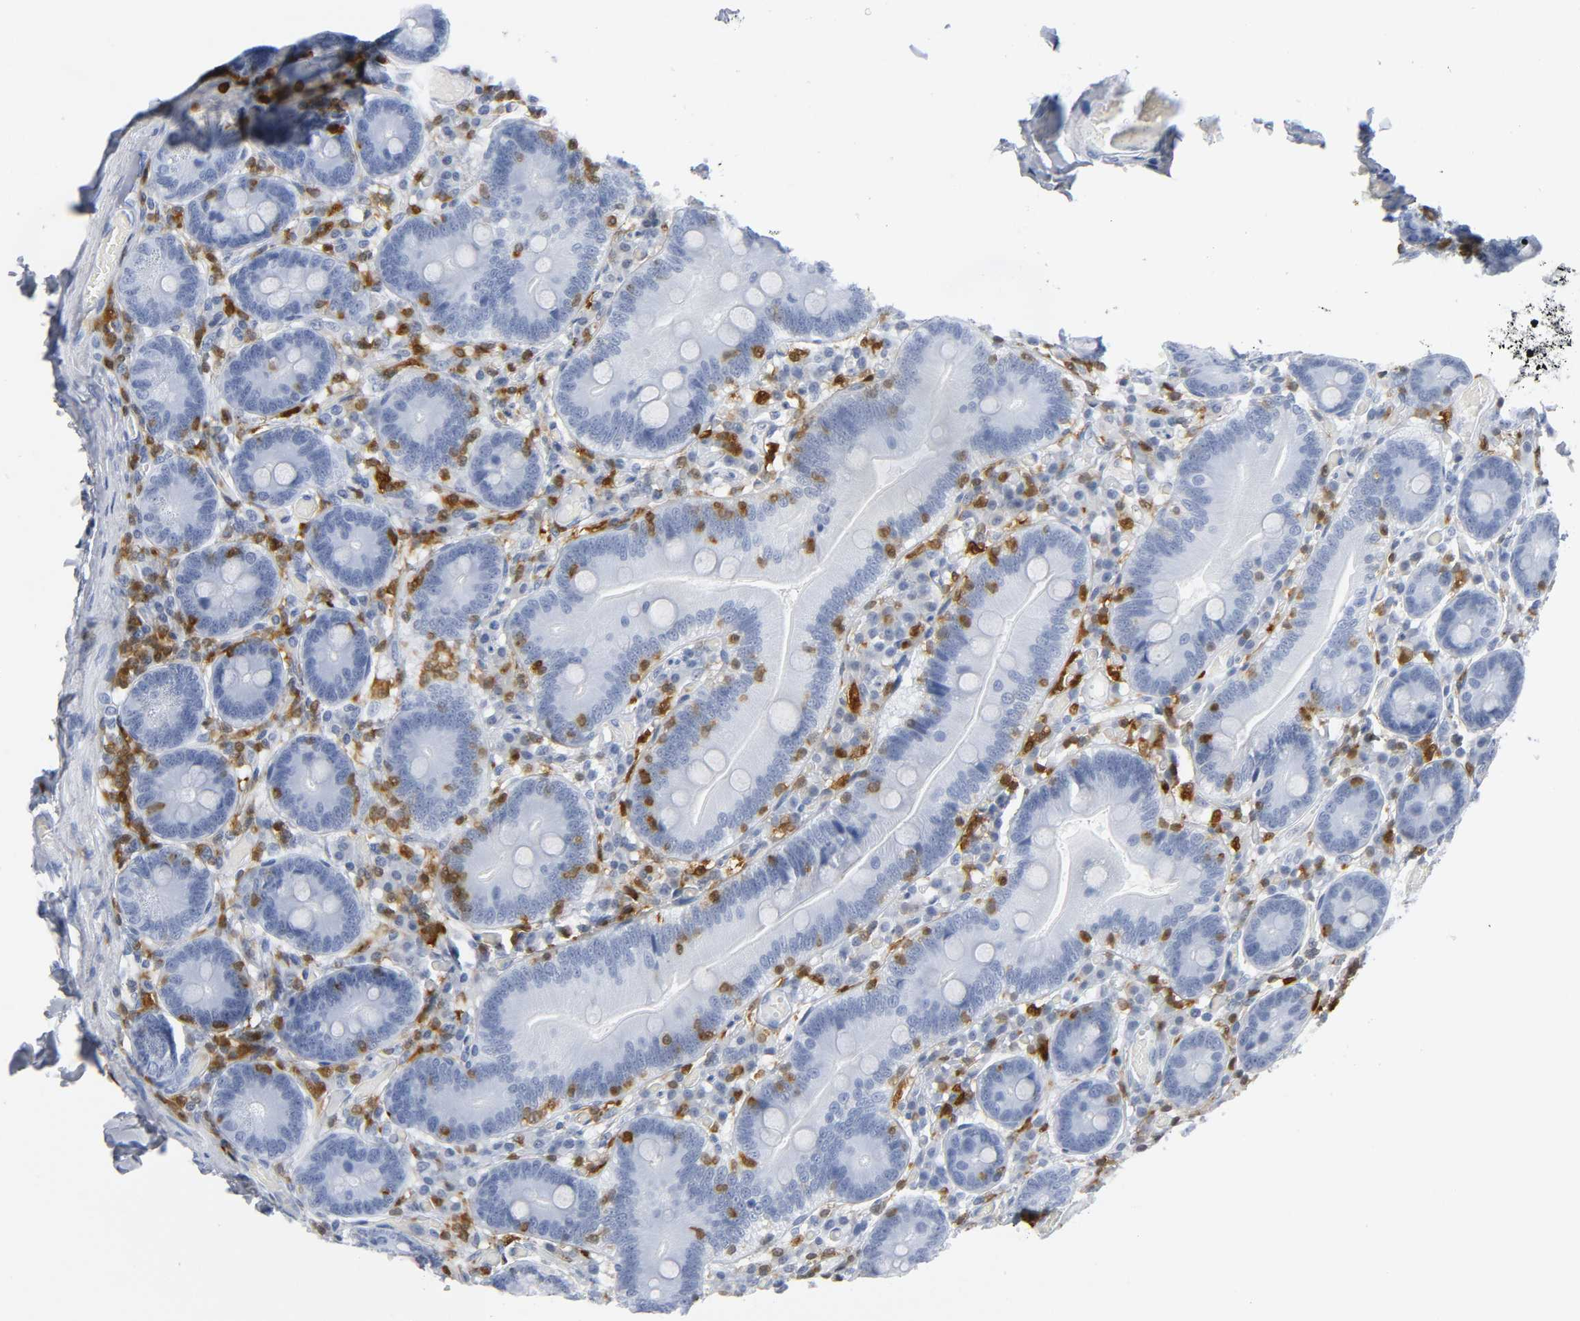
{"staining": {"intensity": "negative", "quantity": "none", "location": "none"}, "tissue": "duodenum", "cell_type": "Glandular cells", "image_type": "normal", "snomed": [{"axis": "morphology", "description": "Normal tissue, NOS"}, {"axis": "topography", "description": "Duodenum"}], "caption": "Human duodenum stained for a protein using immunohistochemistry exhibits no expression in glandular cells.", "gene": "DOK2", "patient": {"sex": "male", "age": 66}}